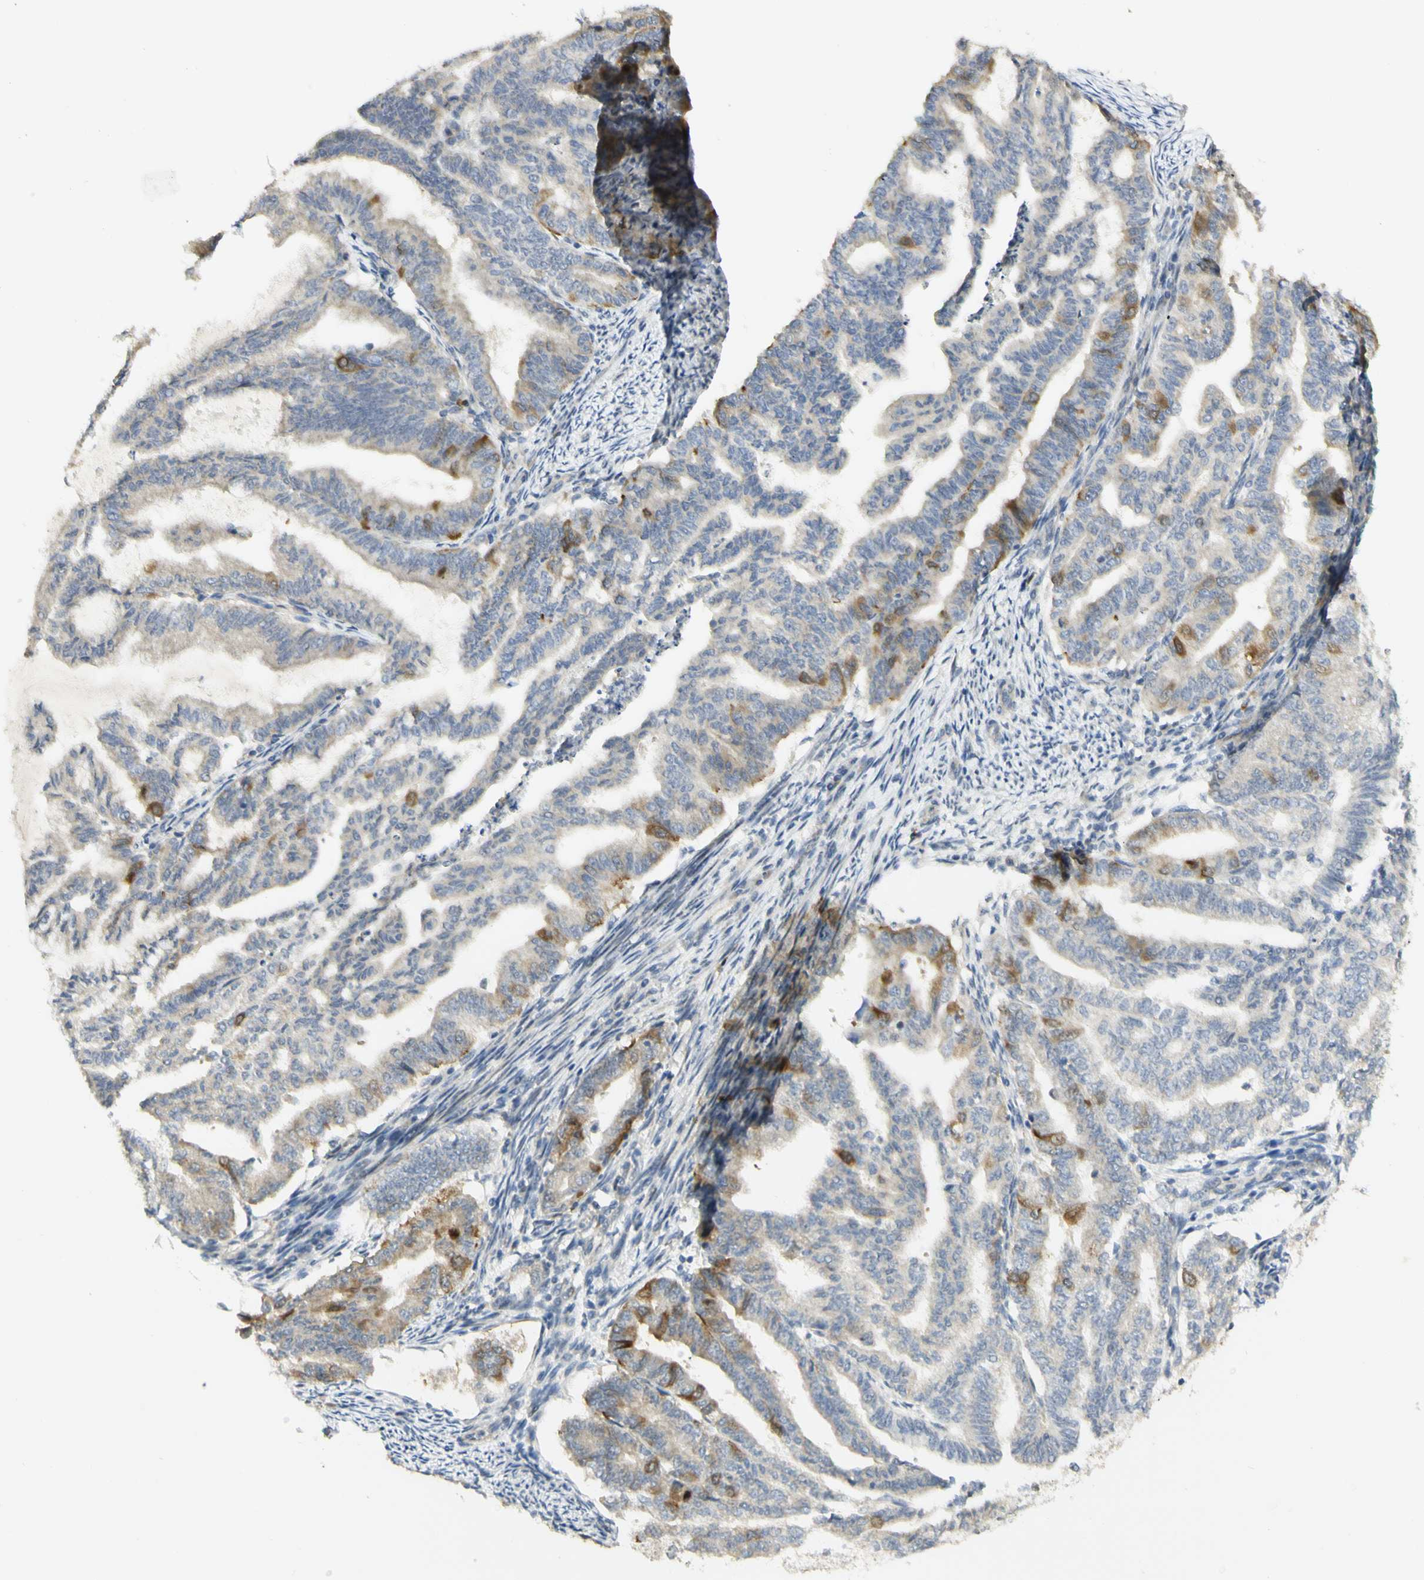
{"staining": {"intensity": "moderate", "quantity": "25%-75%", "location": "cytoplasmic/membranous"}, "tissue": "endometrial cancer", "cell_type": "Tumor cells", "image_type": "cancer", "snomed": [{"axis": "morphology", "description": "Adenocarcinoma, NOS"}, {"axis": "topography", "description": "Endometrium"}], "caption": "IHC histopathology image of neoplastic tissue: human endometrial cancer stained using IHC reveals medium levels of moderate protein expression localized specifically in the cytoplasmic/membranous of tumor cells, appearing as a cytoplasmic/membranous brown color.", "gene": "KIF11", "patient": {"sex": "female", "age": 79}}